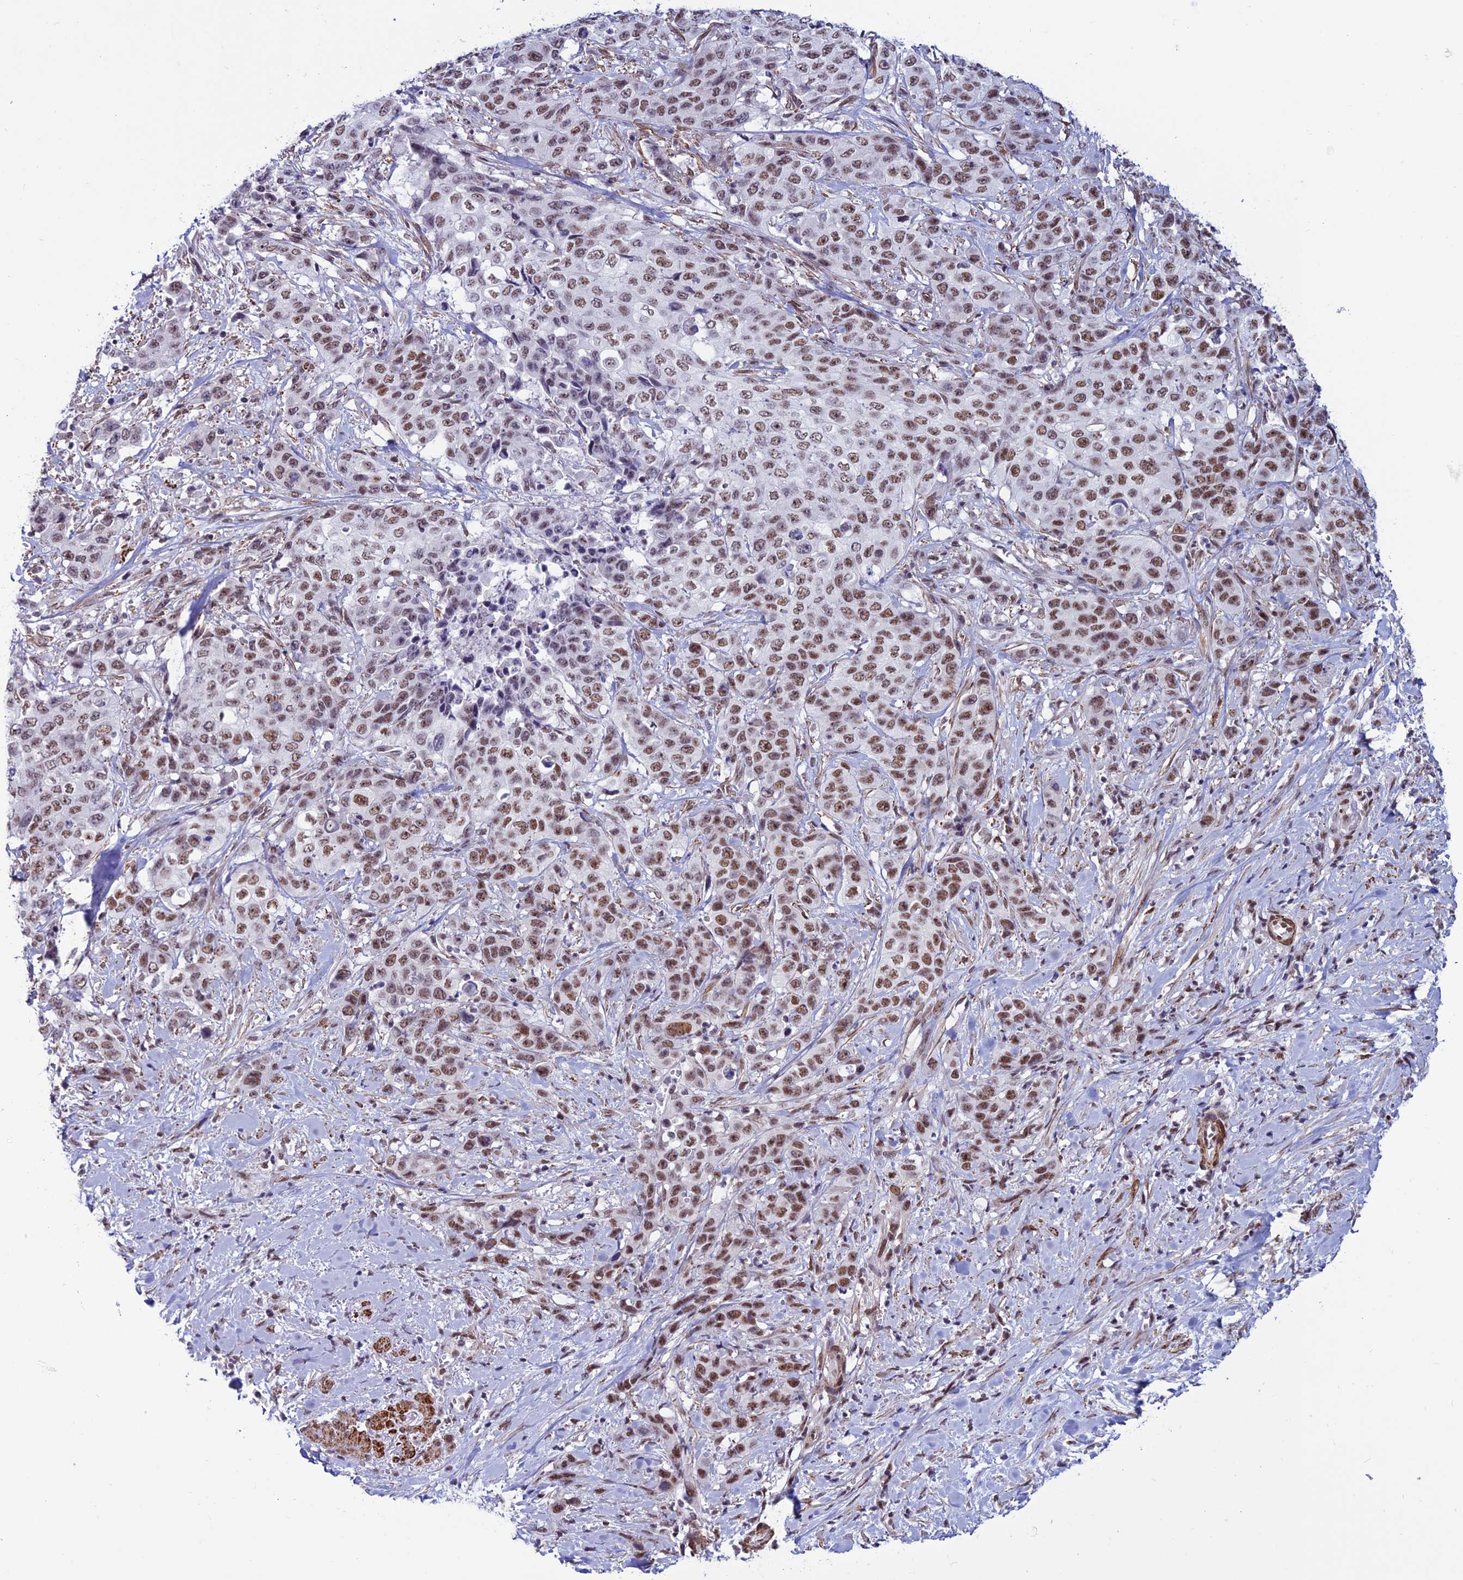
{"staining": {"intensity": "moderate", "quantity": ">75%", "location": "nuclear"}, "tissue": "stomach cancer", "cell_type": "Tumor cells", "image_type": "cancer", "snomed": [{"axis": "morphology", "description": "Adenocarcinoma, NOS"}, {"axis": "topography", "description": "Stomach, upper"}], "caption": "This is an image of immunohistochemistry staining of adenocarcinoma (stomach), which shows moderate expression in the nuclear of tumor cells.", "gene": "U2AF1", "patient": {"sex": "male", "age": 62}}